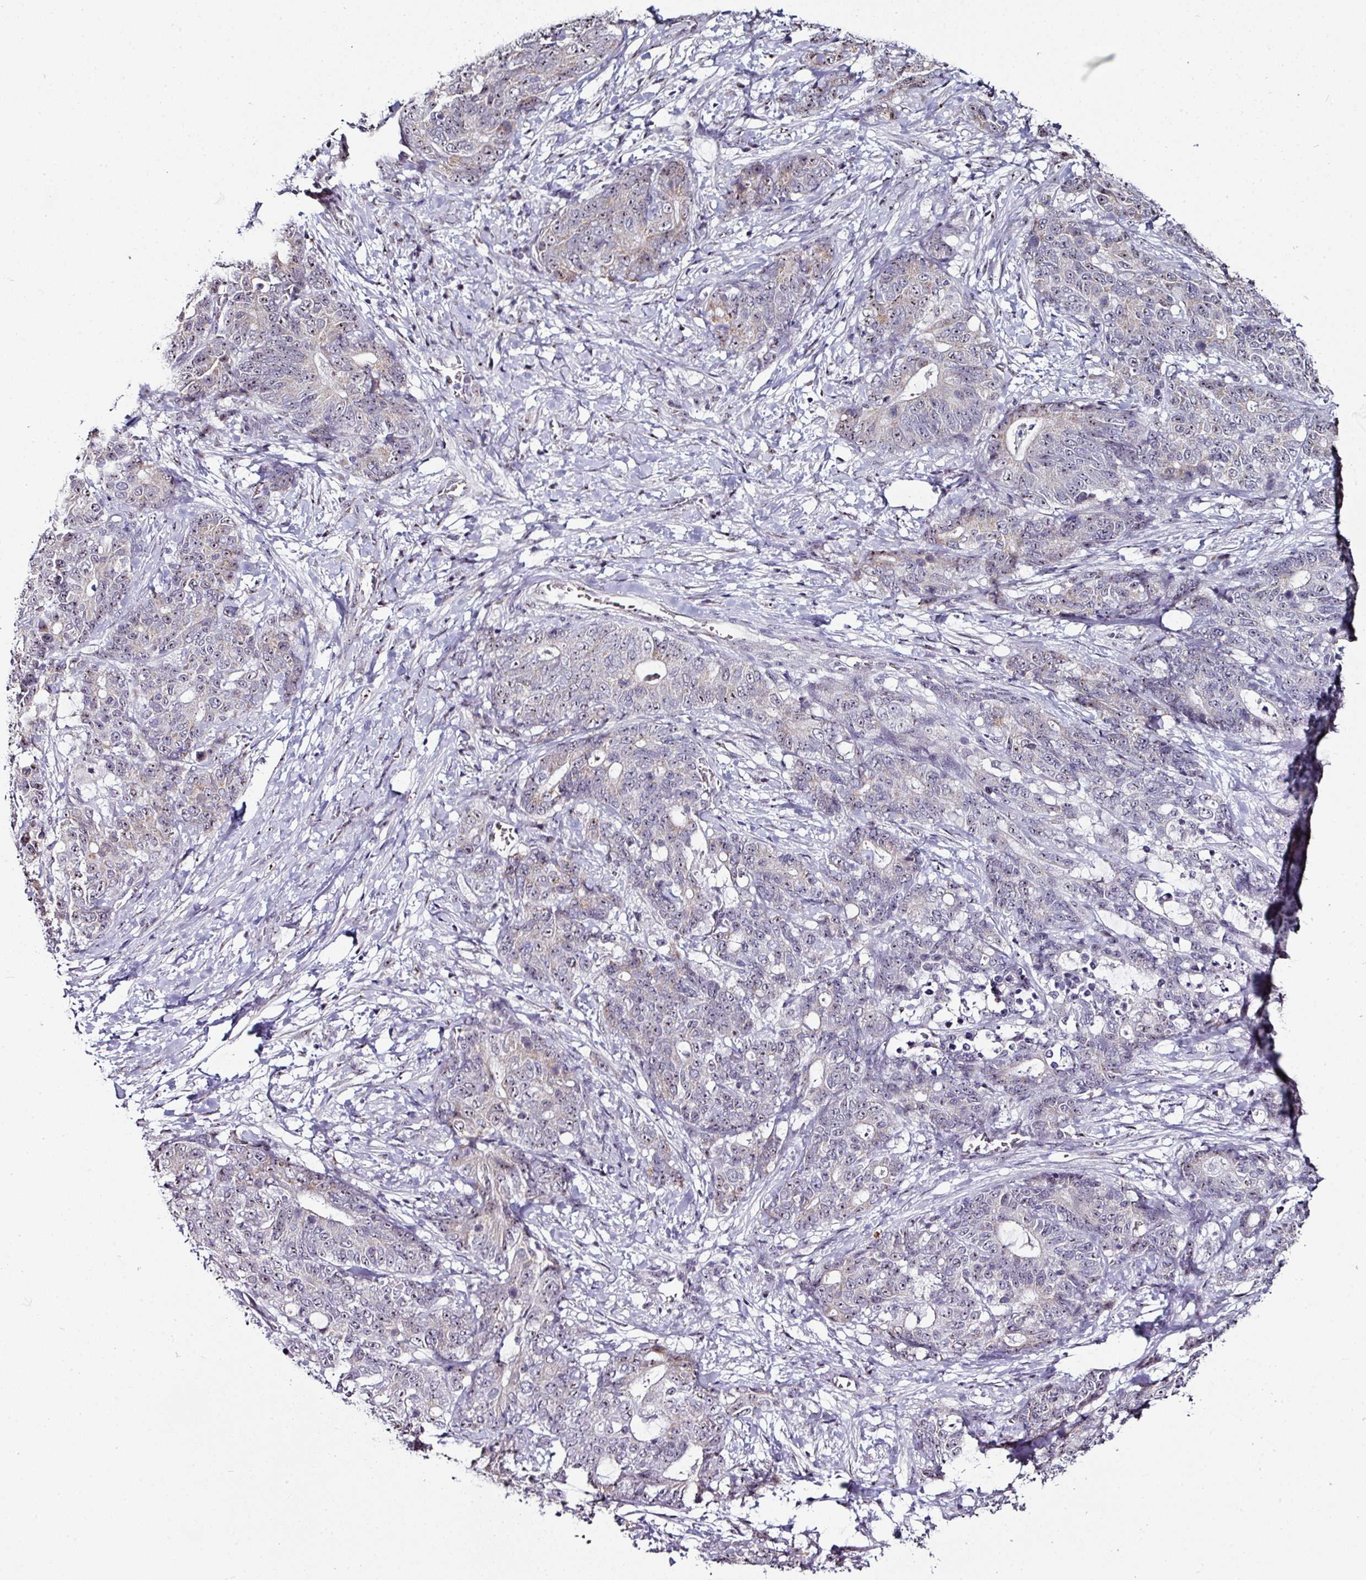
{"staining": {"intensity": "weak", "quantity": "25%-75%", "location": "cytoplasmic/membranous,nuclear"}, "tissue": "stomach cancer", "cell_type": "Tumor cells", "image_type": "cancer", "snomed": [{"axis": "morphology", "description": "Normal tissue, NOS"}, {"axis": "morphology", "description": "Adenocarcinoma, NOS"}, {"axis": "topography", "description": "Stomach"}], "caption": "IHC of human stomach cancer (adenocarcinoma) exhibits low levels of weak cytoplasmic/membranous and nuclear positivity in approximately 25%-75% of tumor cells.", "gene": "NACC2", "patient": {"sex": "female", "age": 64}}